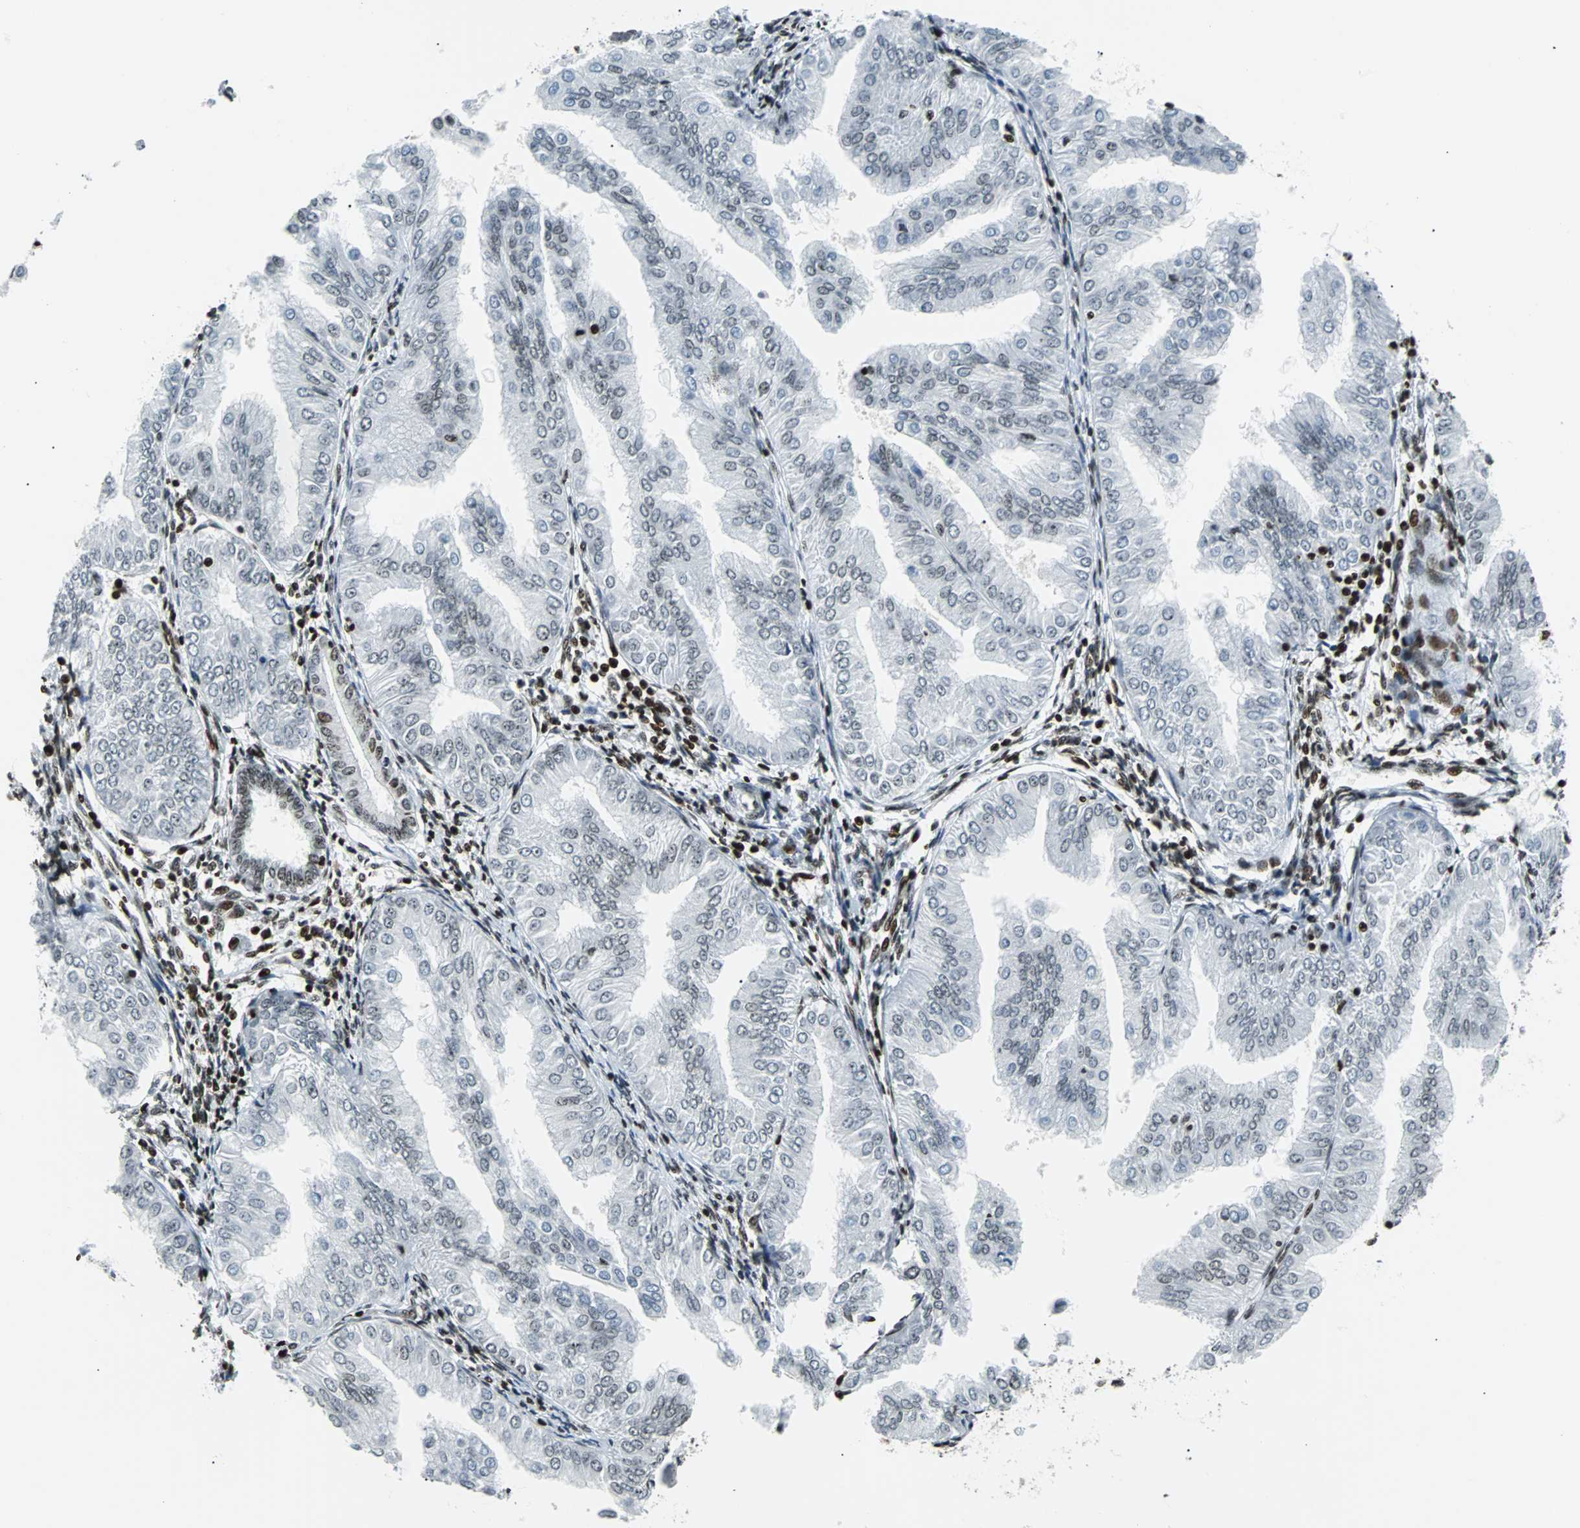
{"staining": {"intensity": "strong", "quantity": "<25%", "location": "nuclear"}, "tissue": "endometrial cancer", "cell_type": "Tumor cells", "image_type": "cancer", "snomed": [{"axis": "morphology", "description": "Adenocarcinoma, NOS"}, {"axis": "topography", "description": "Endometrium"}], "caption": "A histopathology image showing strong nuclear positivity in approximately <25% of tumor cells in endometrial cancer (adenocarcinoma), as visualized by brown immunohistochemical staining.", "gene": "ZNF131", "patient": {"sex": "female", "age": 53}}